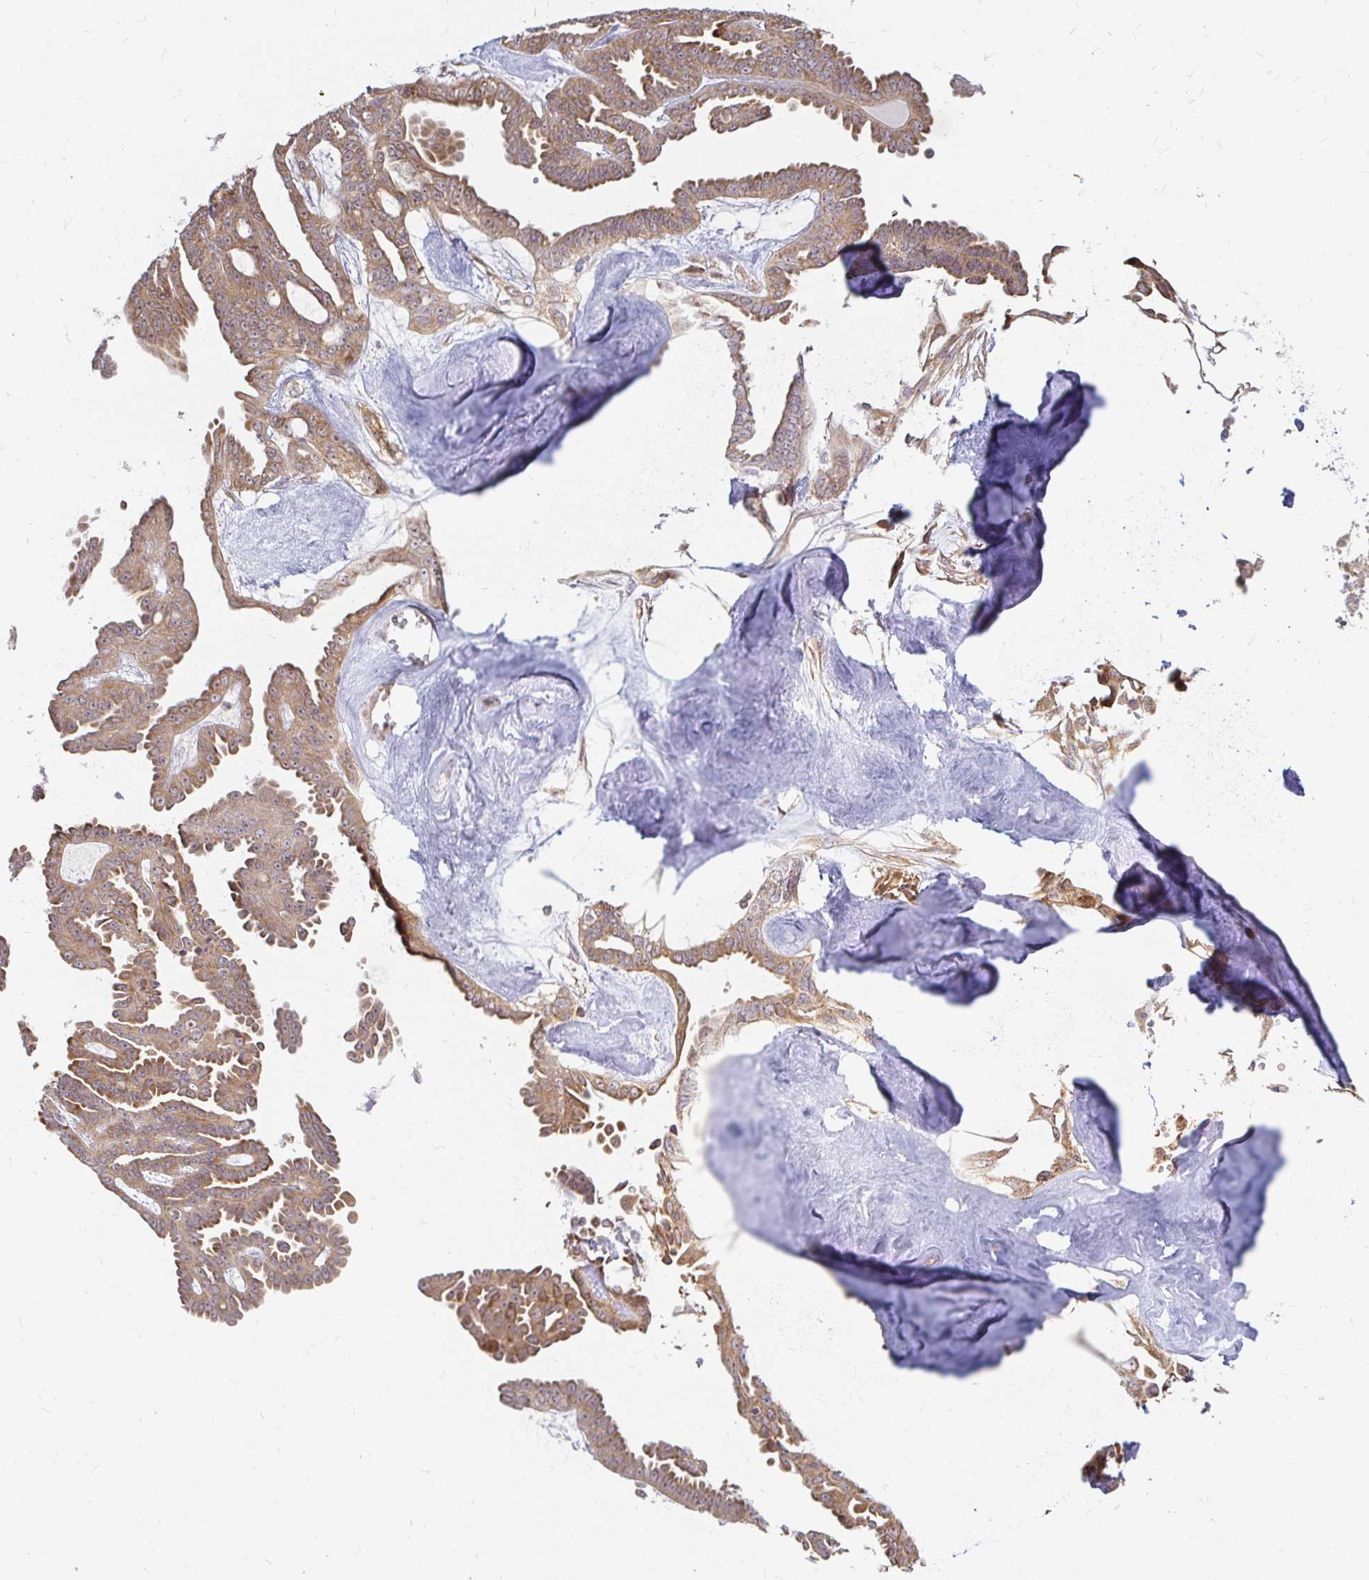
{"staining": {"intensity": "weak", "quantity": ">75%", "location": "cytoplasmic/membranous"}, "tissue": "ovarian cancer", "cell_type": "Tumor cells", "image_type": "cancer", "snomed": [{"axis": "morphology", "description": "Cystadenocarcinoma, serous, NOS"}, {"axis": "topography", "description": "Ovary"}], "caption": "Approximately >75% of tumor cells in human ovarian cancer (serous cystadenocarcinoma) display weak cytoplasmic/membranous protein staining as visualized by brown immunohistochemical staining.", "gene": "CAST", "patient": {"sex": "female", "age": 71}}